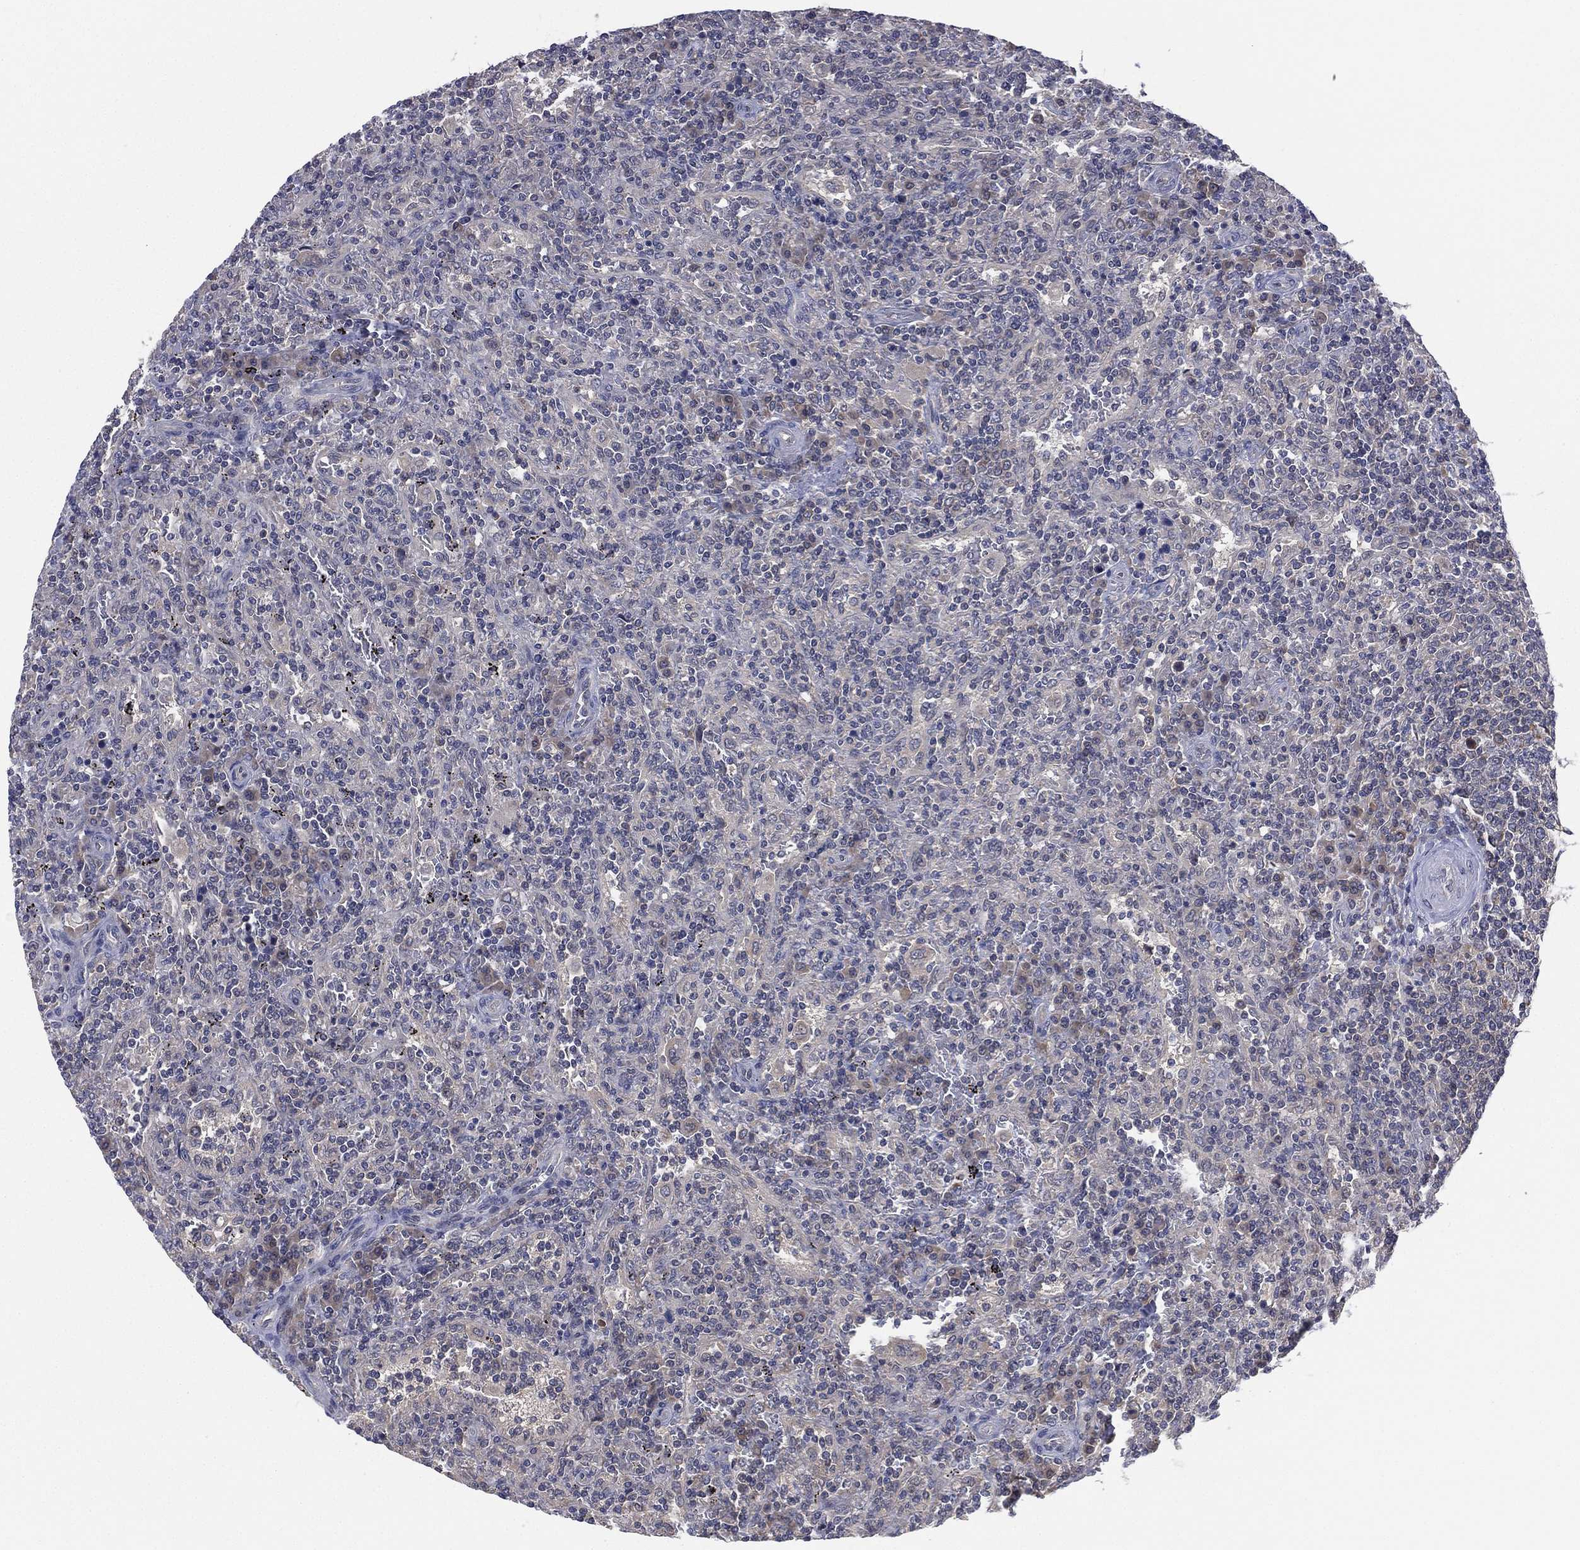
{"staining": {"intensity": "negative", "quantity": "none", "location": "none"}, "tissue": "lymphoma", "cell_type": "Tumor cells", "image_type": "cancer", "snomed": [{"axis": "morphology", "description": "Malignant lymphoma, non-Hodgkin's type, Low grade"}, {"axis": "topography", "description": "Spleen"}], "caption": "High magnification brightfield microscopy of low-grade malignant lymphoma, non-Hodgkin's type stained with DAB (brown) and counterstained with hematoxylin (blue): tumor cells show no significant expression. Nuclei are stained in blue.", "gene": "MPP7", "patient": {"sex": "male", "age": 62}}